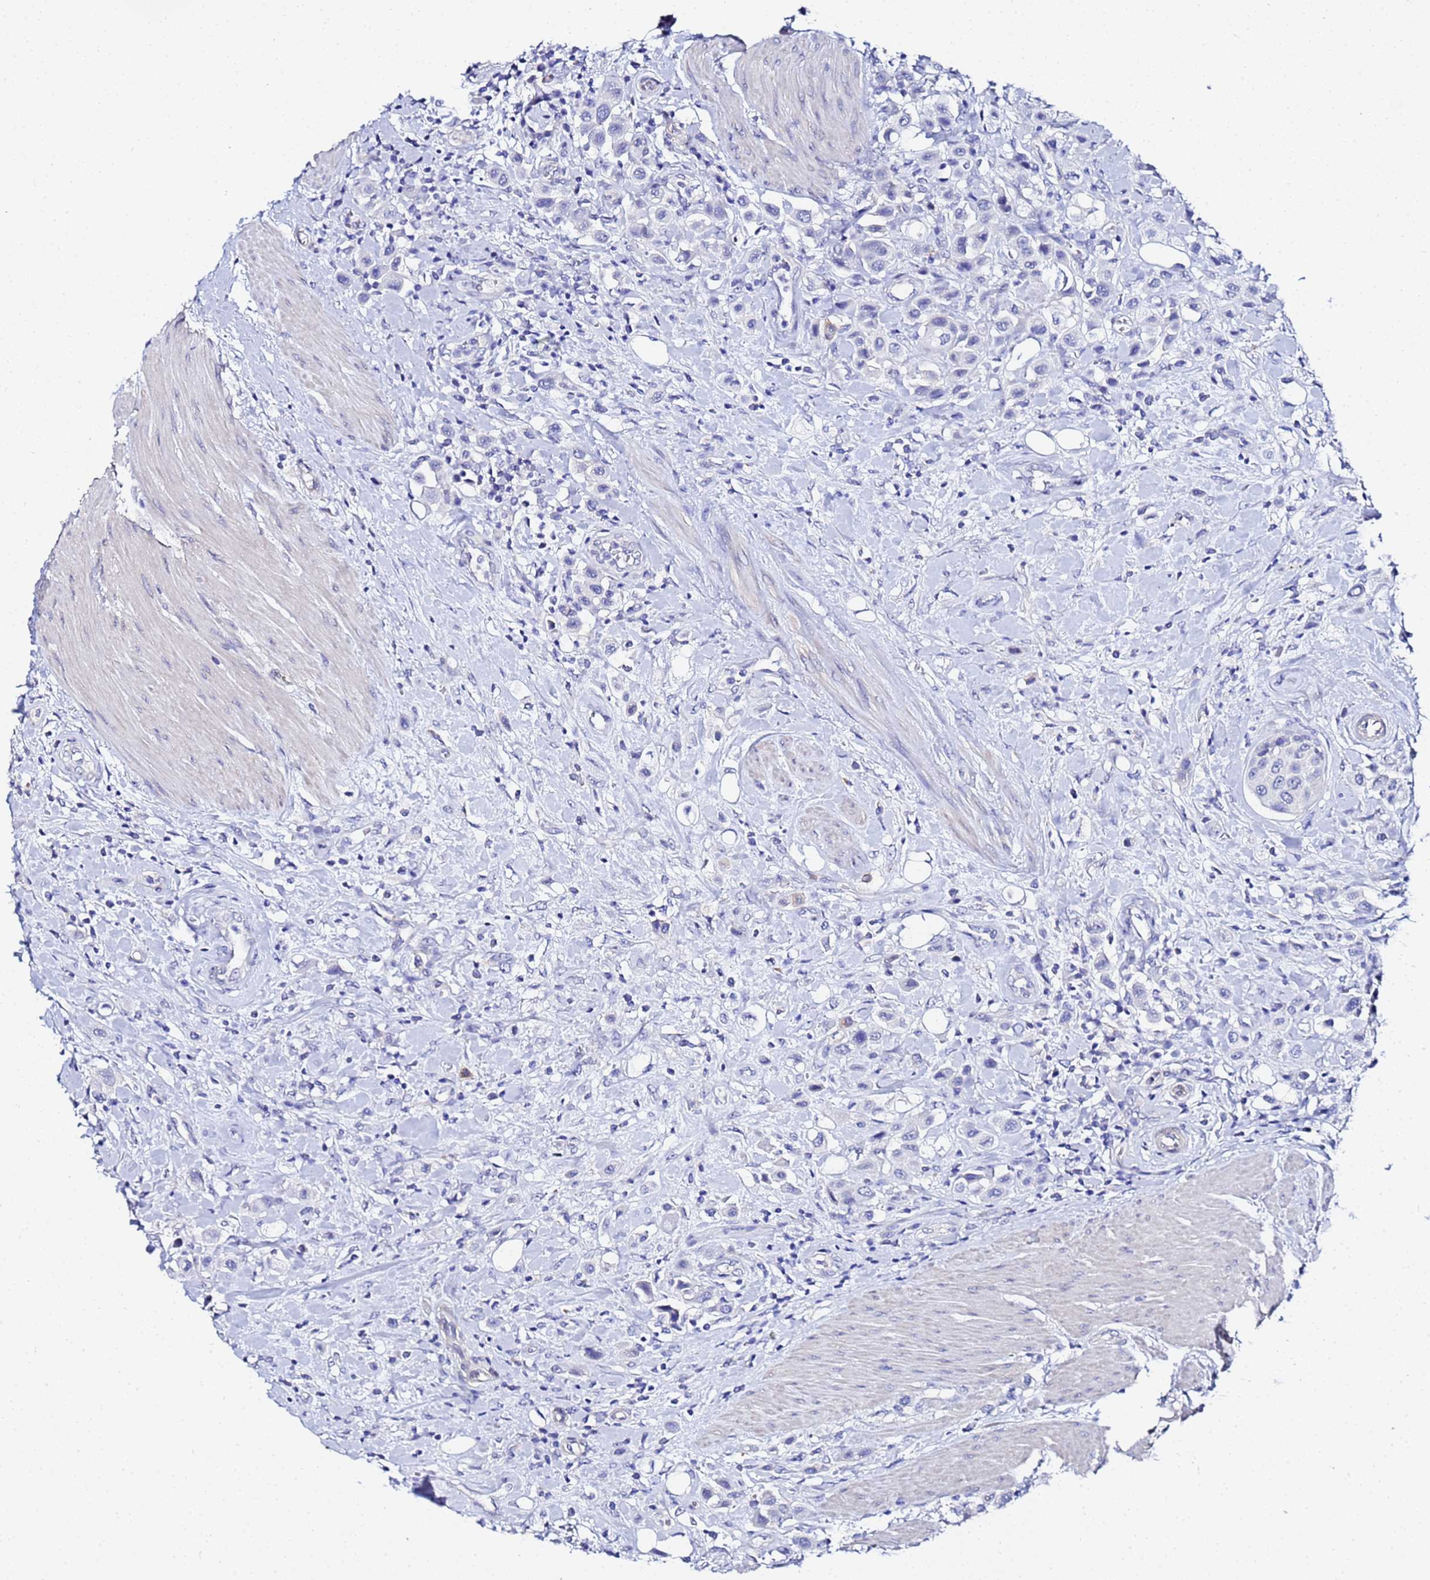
{"staining": {"intensity": "negative", "quantity": "none", "location": "none"}, "tissue": "urothelial cancer", "cell_type": "Tumor cells", "image_type": "cancer", "snomed": [{"axis": "morphology", "description": "Urothelial carcinoma, High grade"}, {"axis": "topography", "description": "Urinary bladder"}], "caption": "This is a photomicrograph of IHC staining of high-grade urothelial carcinoma, which shows no expression in tumor cells. (Immunohistochemistry, brightfield microscopy, high magnification).", "gene": "ZNF26", "patient": {"sex": "male", "age": 50}}